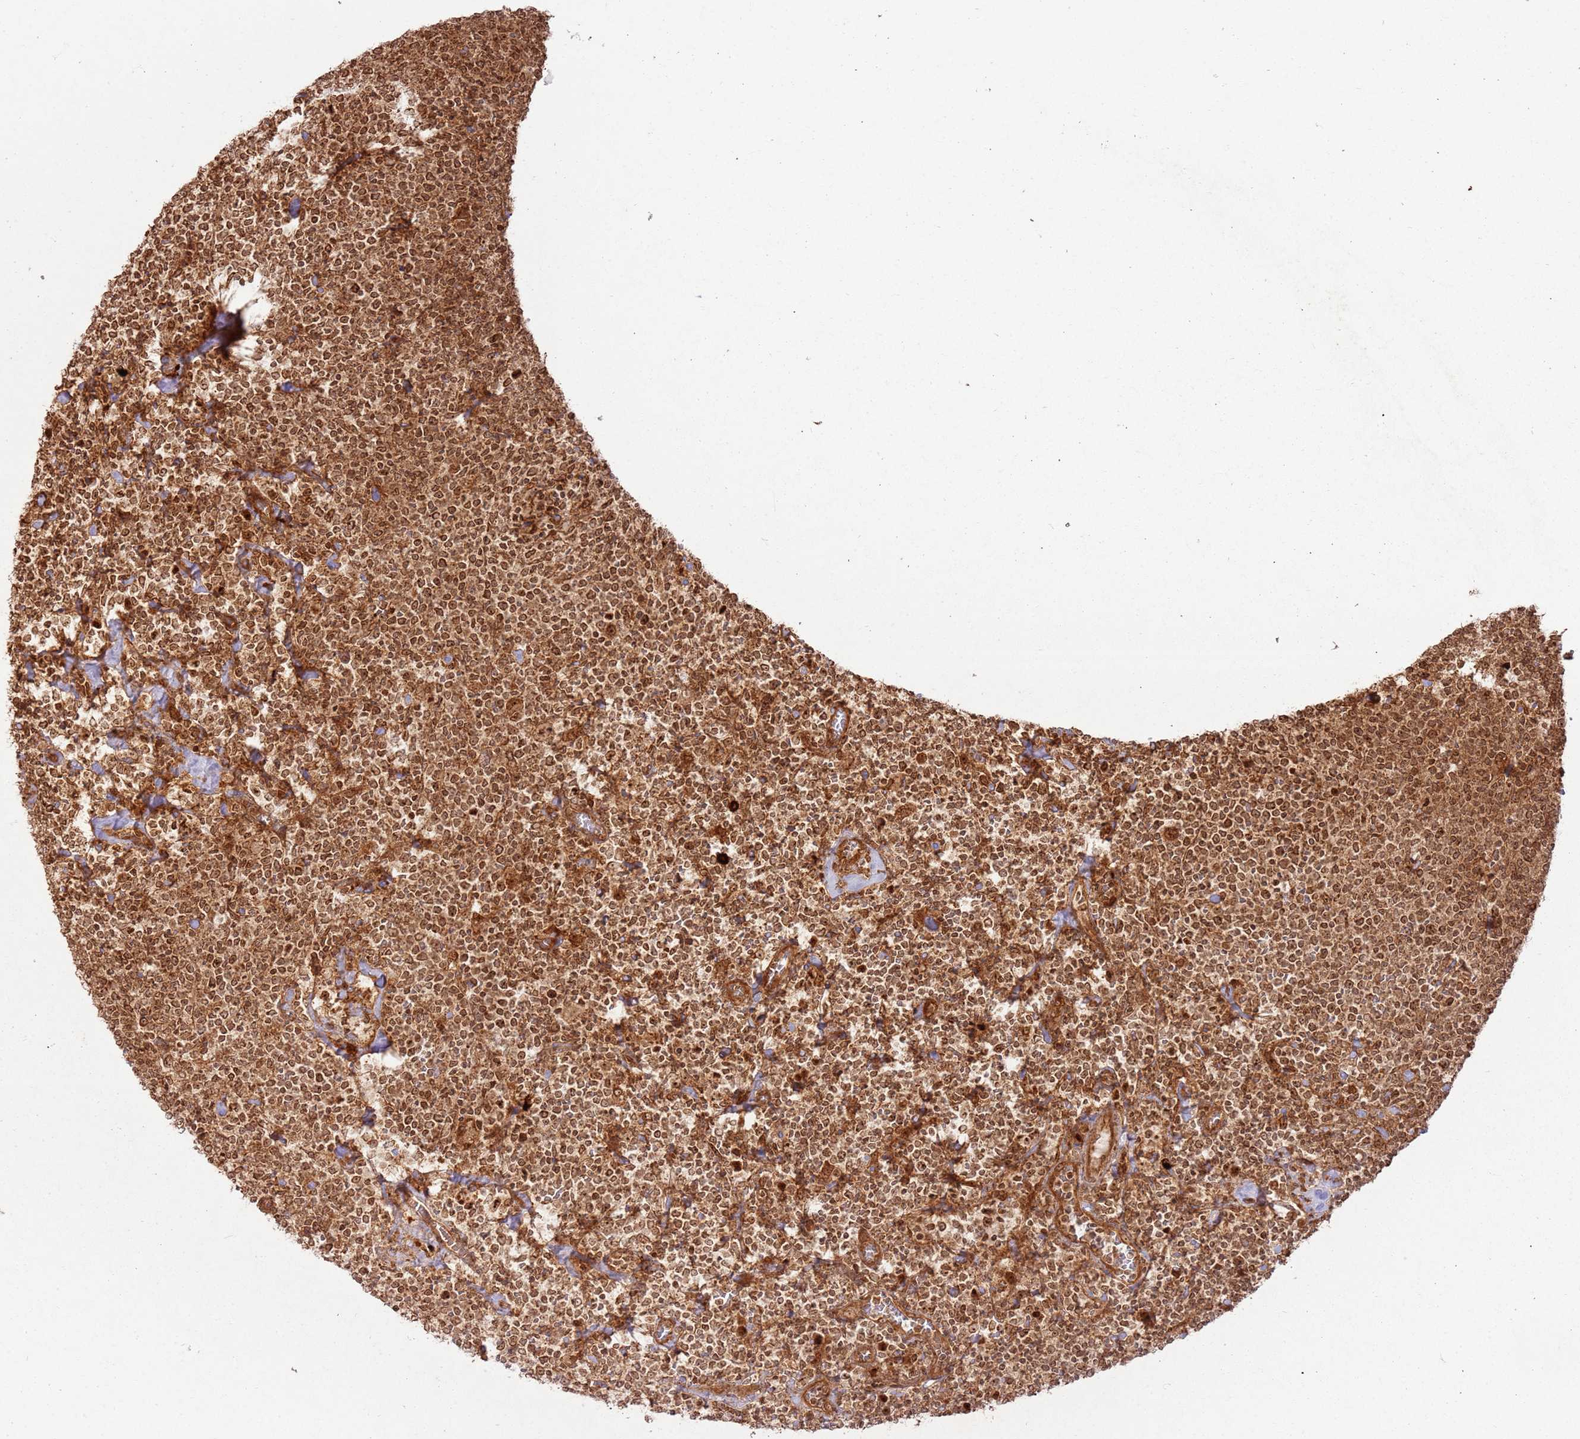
{"staining": {"intensity": "moderate", "quantity": ">75%", "location": "cytoplasmic/membranous,nuclear"}, "tissue": "lymphoma", "cell_type": "Tumor cells", "image_type": "cancer", "snomed": [{"axis": "morphology", "description": "Malignant lymphoma, non-Hodgkin's type, High grade"}, {"axis": "topography", "description": "Lymph node"}], "caption": "A high-resolution histopathology image shows IHC staining of lymphoma, which shows moderate cytoplasmic/membranous and nuclear expression in about >75% of tumor cells.", "gene": "TBC1D13", "patient": {"sex": "male", "age": 61}}